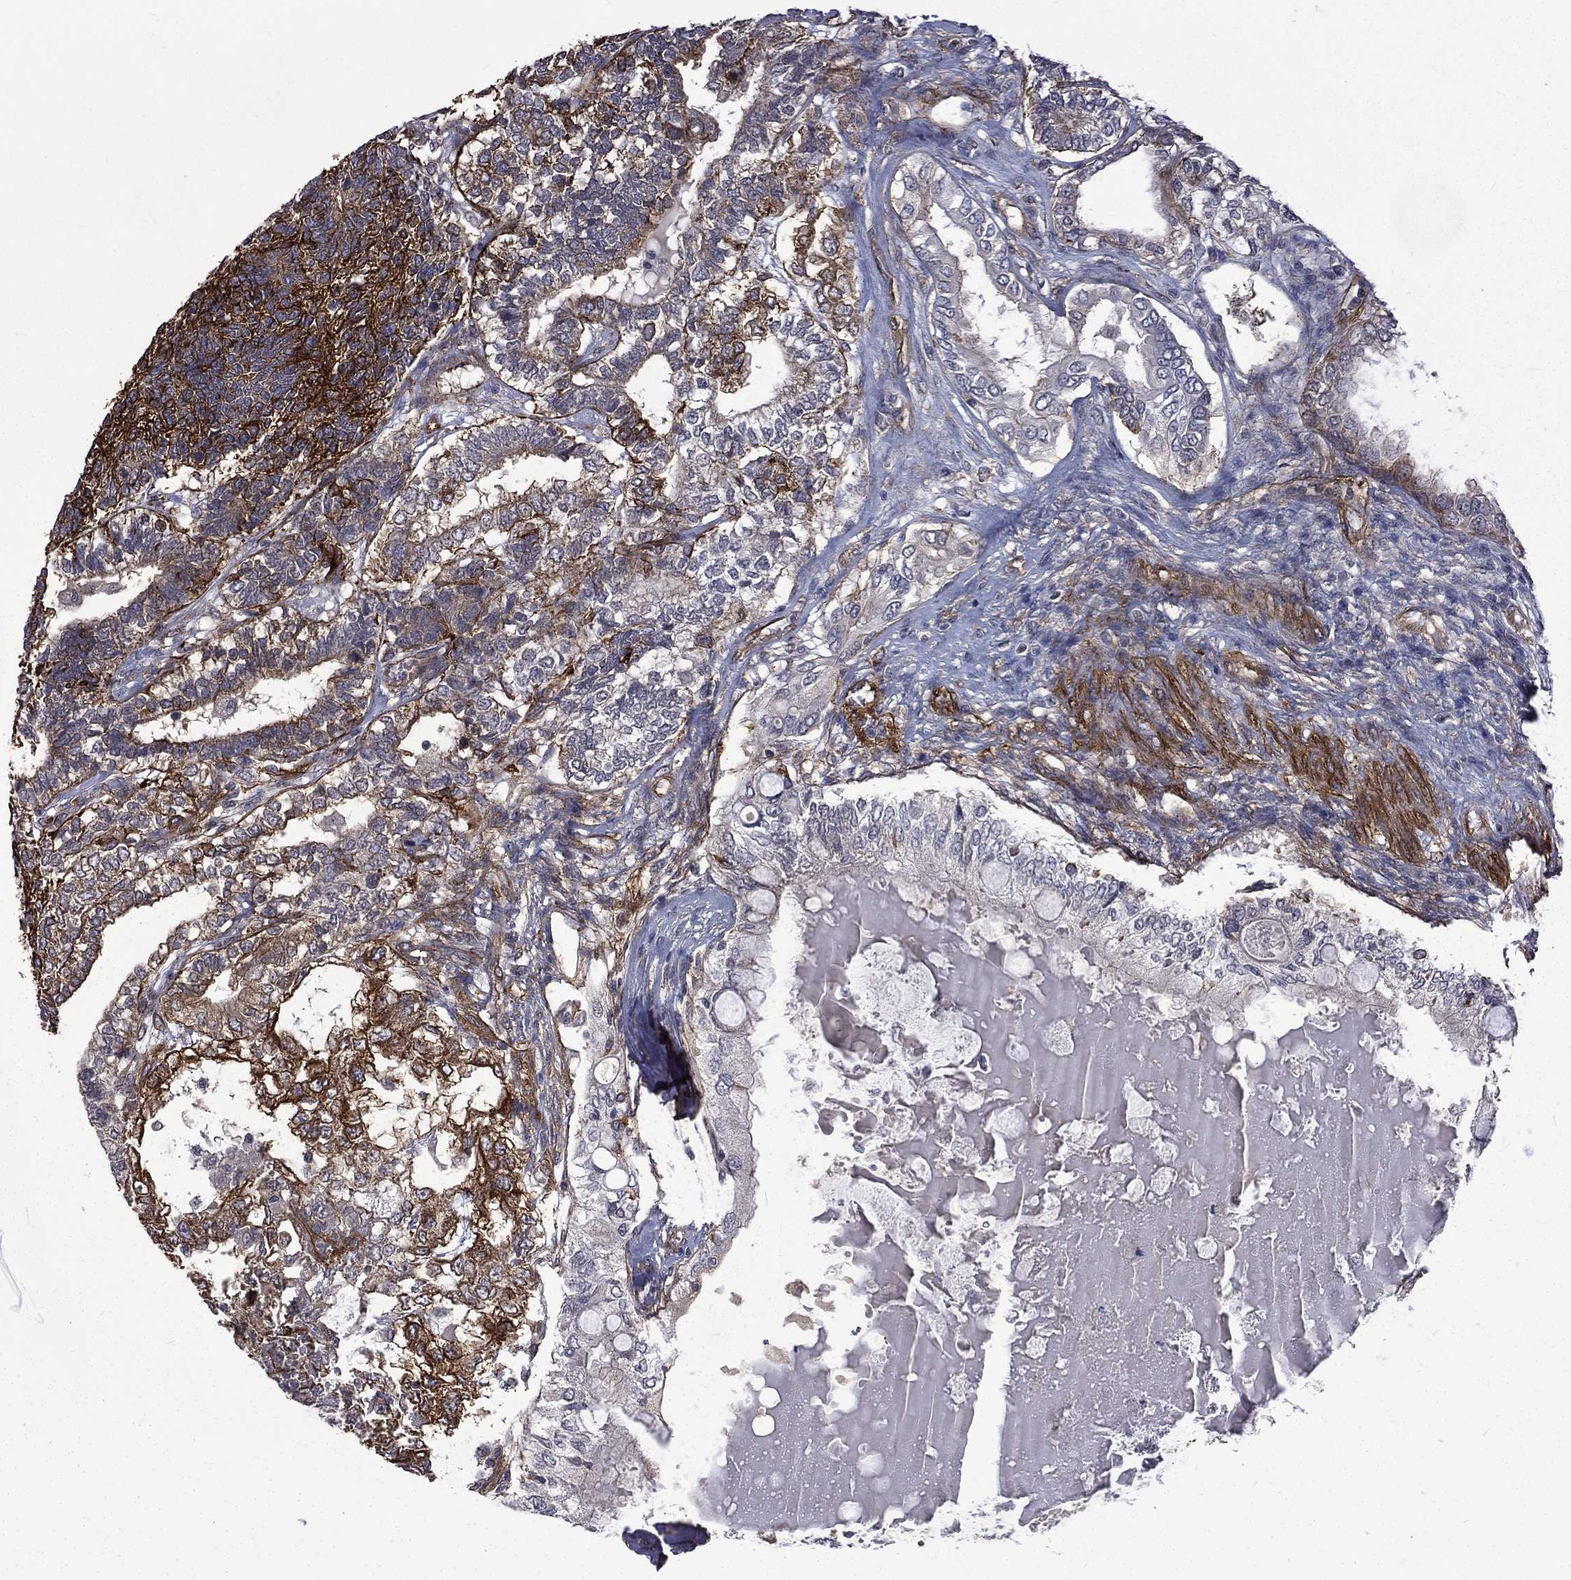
{"staining": {"intensity": "strong", "quantity": "<25%", "location": "cytoplasmic/membranous"}, "tissue": "testis cancer", "cell_type": "Tumor cells", "image_type": "cancer", "snomed": [{"axis": "morphology", "description": "Seminoma, NOS"}, {"axis": "morphology", "description": "Carcinoma, Embryonal, NOS"}, {"axis": "topography", "description": "Testis"}], "caption": "Testis cancer tissue displays strong cytoplasmic/membranous positivity in about <25% of tumor cells", "gene": "PPFIBP1", "patient": {"sex": "male", "age": 41}}